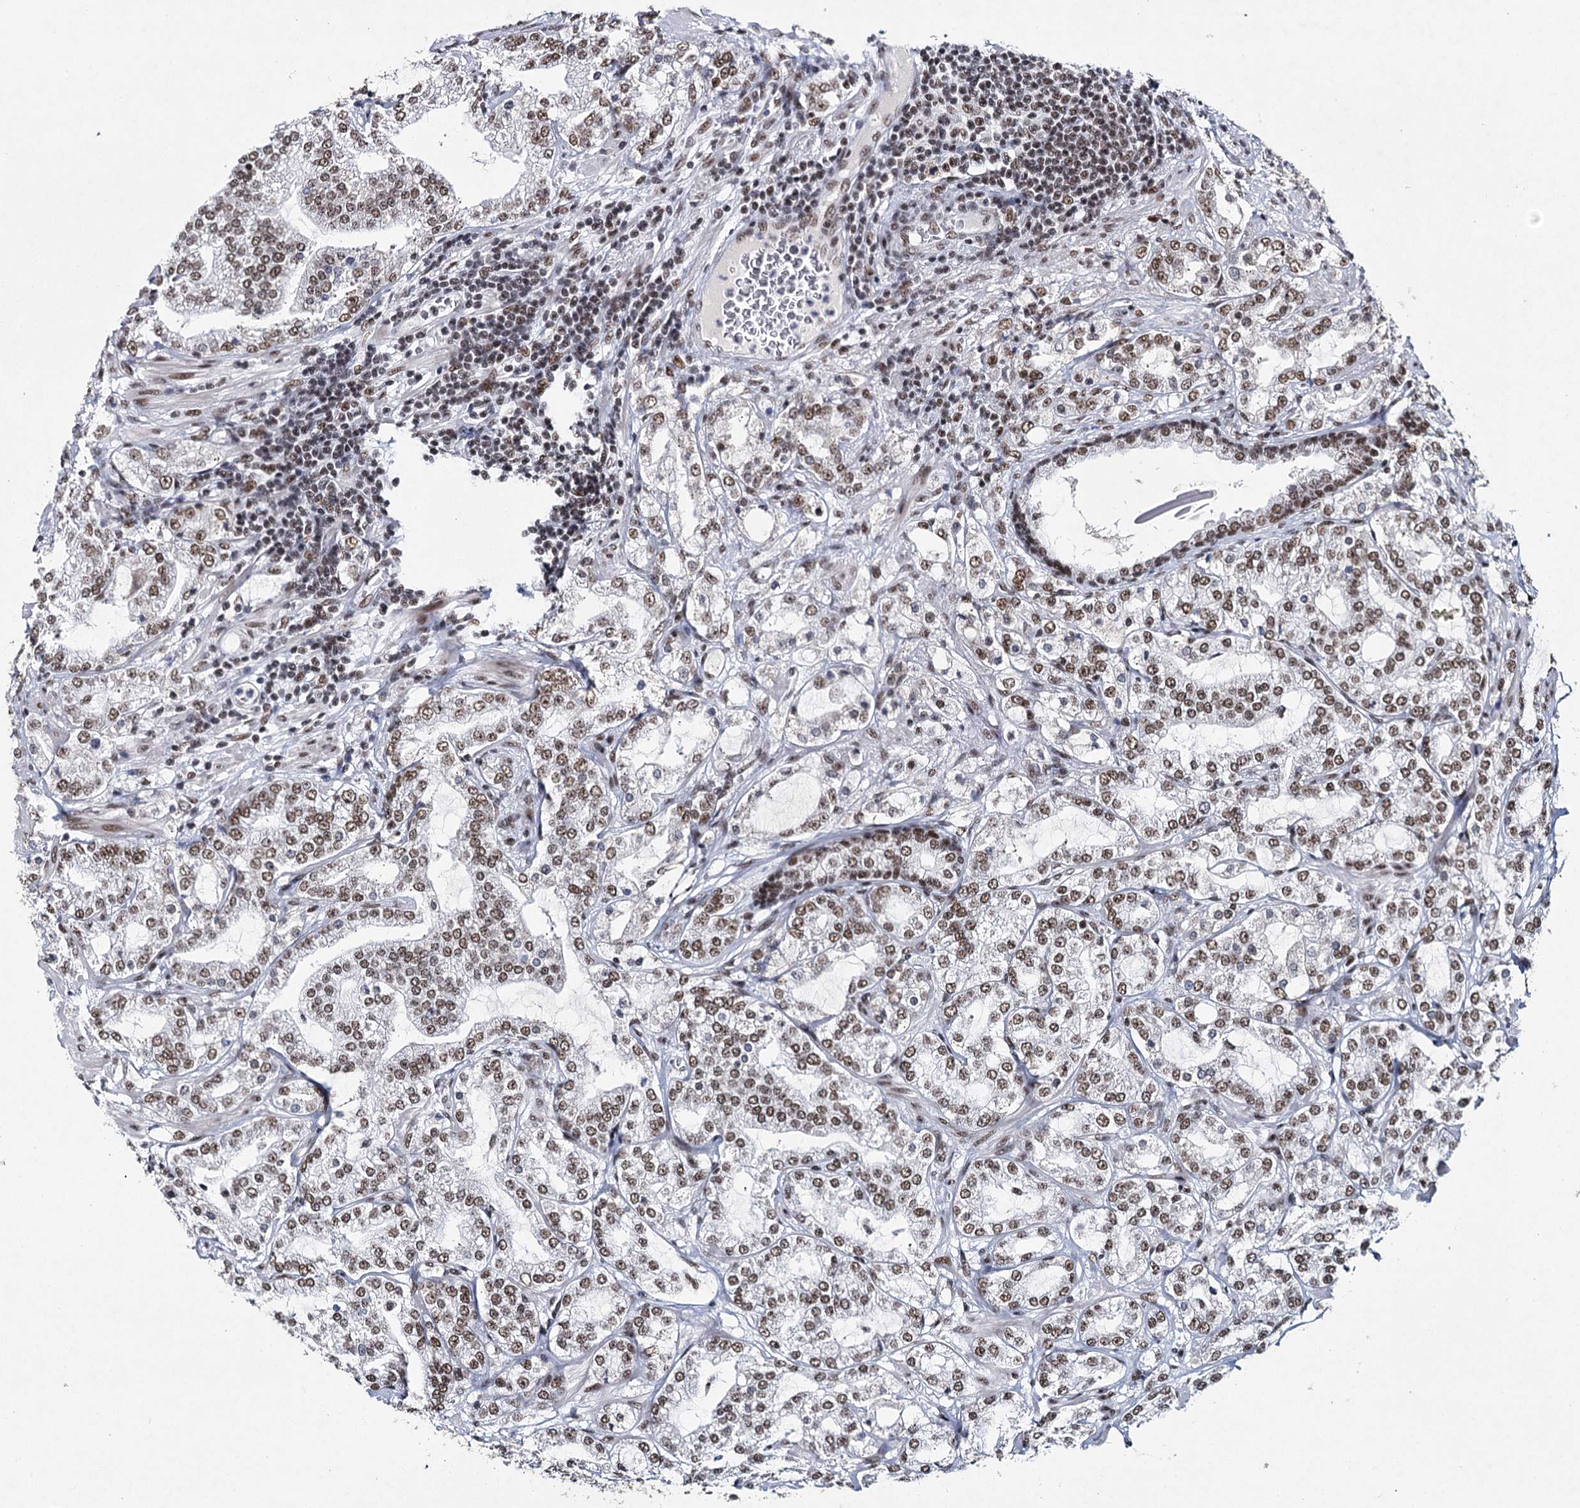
{"staining": {"intensity": "moderate", "quantity": ">75%", "location": "nuclear"}, "tissue": "prostate cancer", "cell_type": "Tumor cells", "image_type": "cancer", "snomed": [{"axis": "morphology", "description": "Adenocarcinoma, High grade"}, {"axis": "topography", "description": "Prostate"}], "caption": "Prostate cancer (adenocarcinoma (high-grade)) tissue shows moderate nuclear staining in about >75% of tumor cells, visualized by immunohistochemistry.", "gene": "SCAF8", "patient": {"sex": "male", "age": 64}}